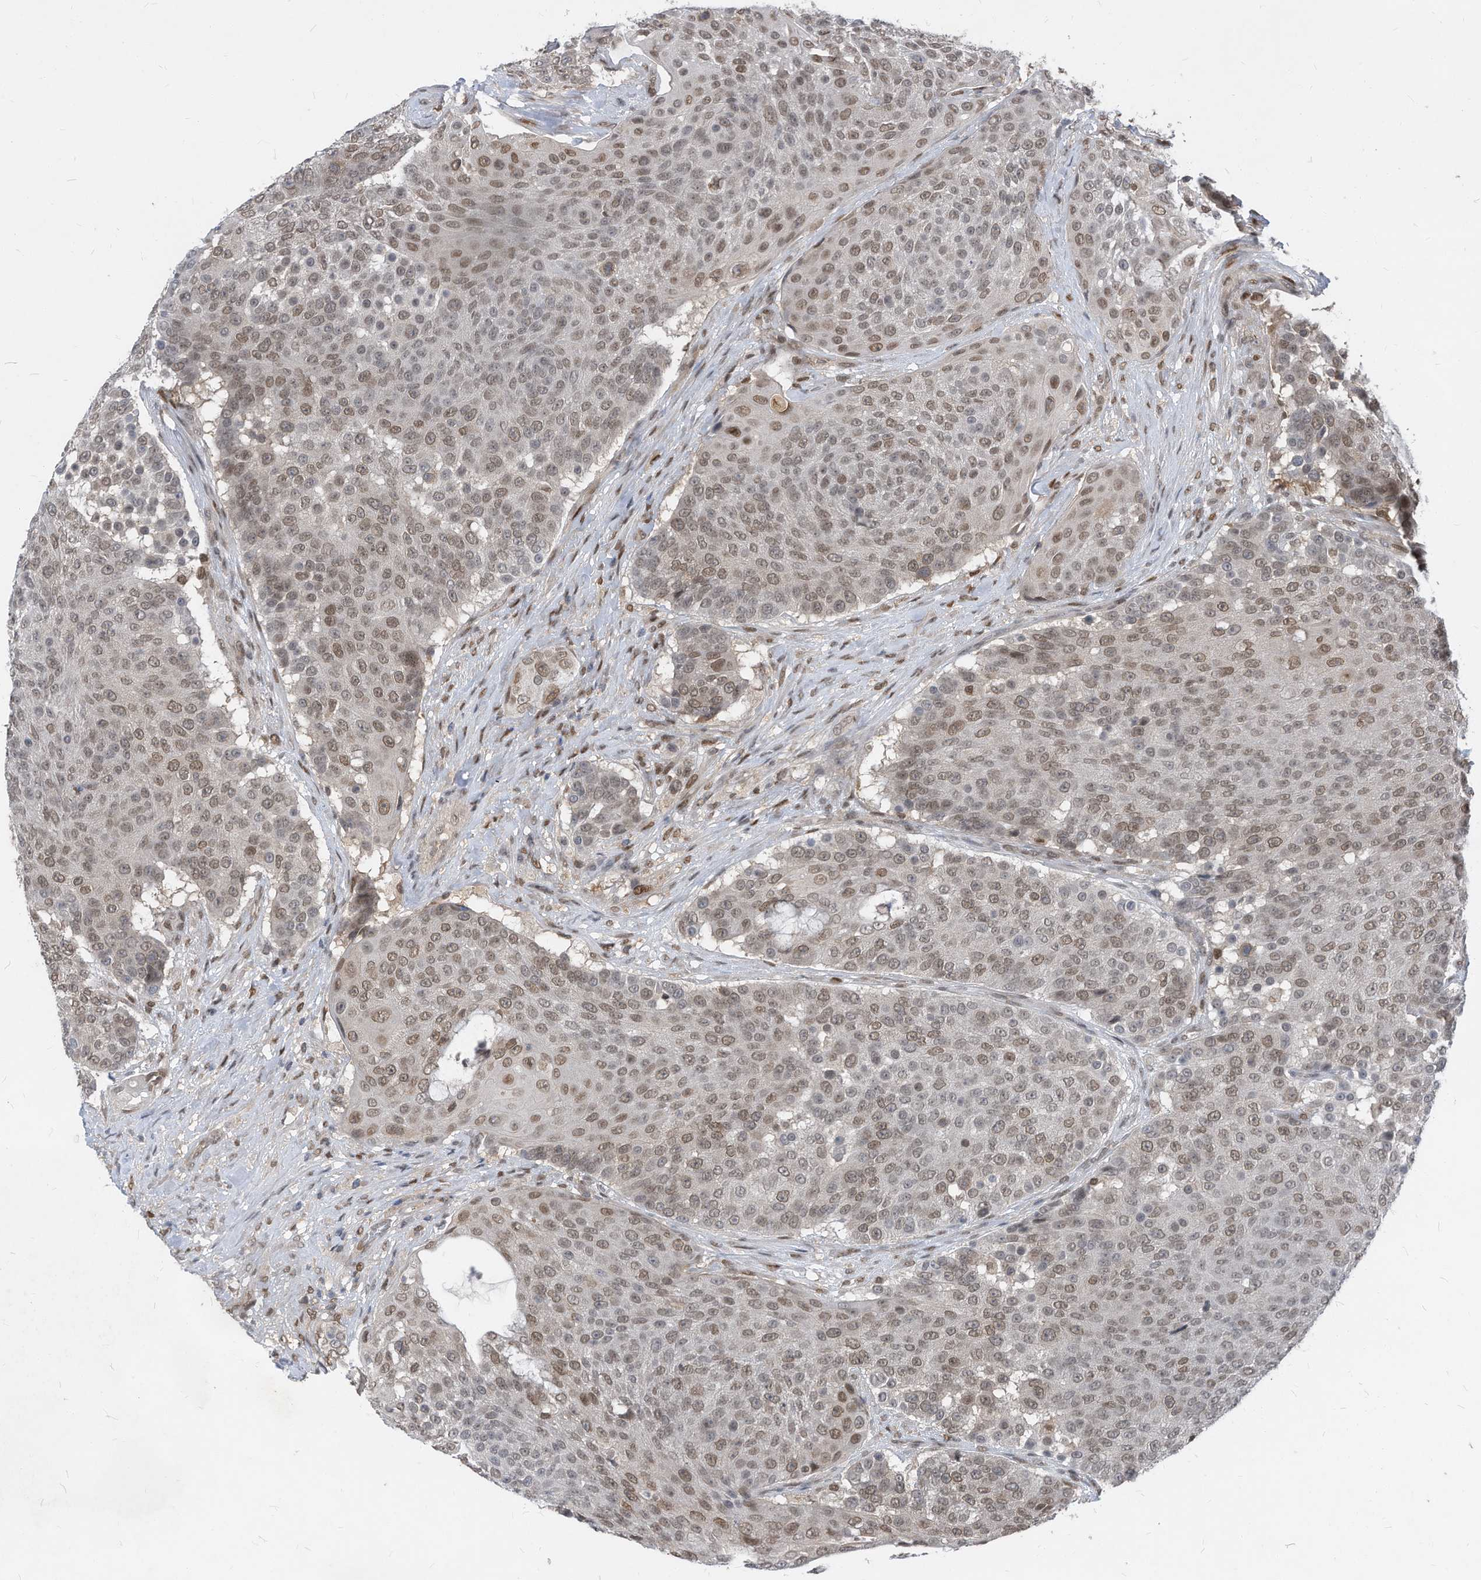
{"staining": {"intensity": "moderate", "quantity": ">75%", "location": "nuclear"}, "tissue": "urothelial cancer", "cell_type": "Tumor cells", "image_type": "cancer", "snomed": [{"axis": "morphology", "description": "Urothelial carcinoma, High grade"}, {"axis": "topography", "description": "Urinary bladder"}], "caption": "Urothelial carcinoma (high-grade) tissue reveals moderate nuclear positivity in approximately >75% of tumor cells (IHC, brightfield microscopy, high magnification).", "gene": "KPNB1", "patient": {"sex": "female", "age": 63}}